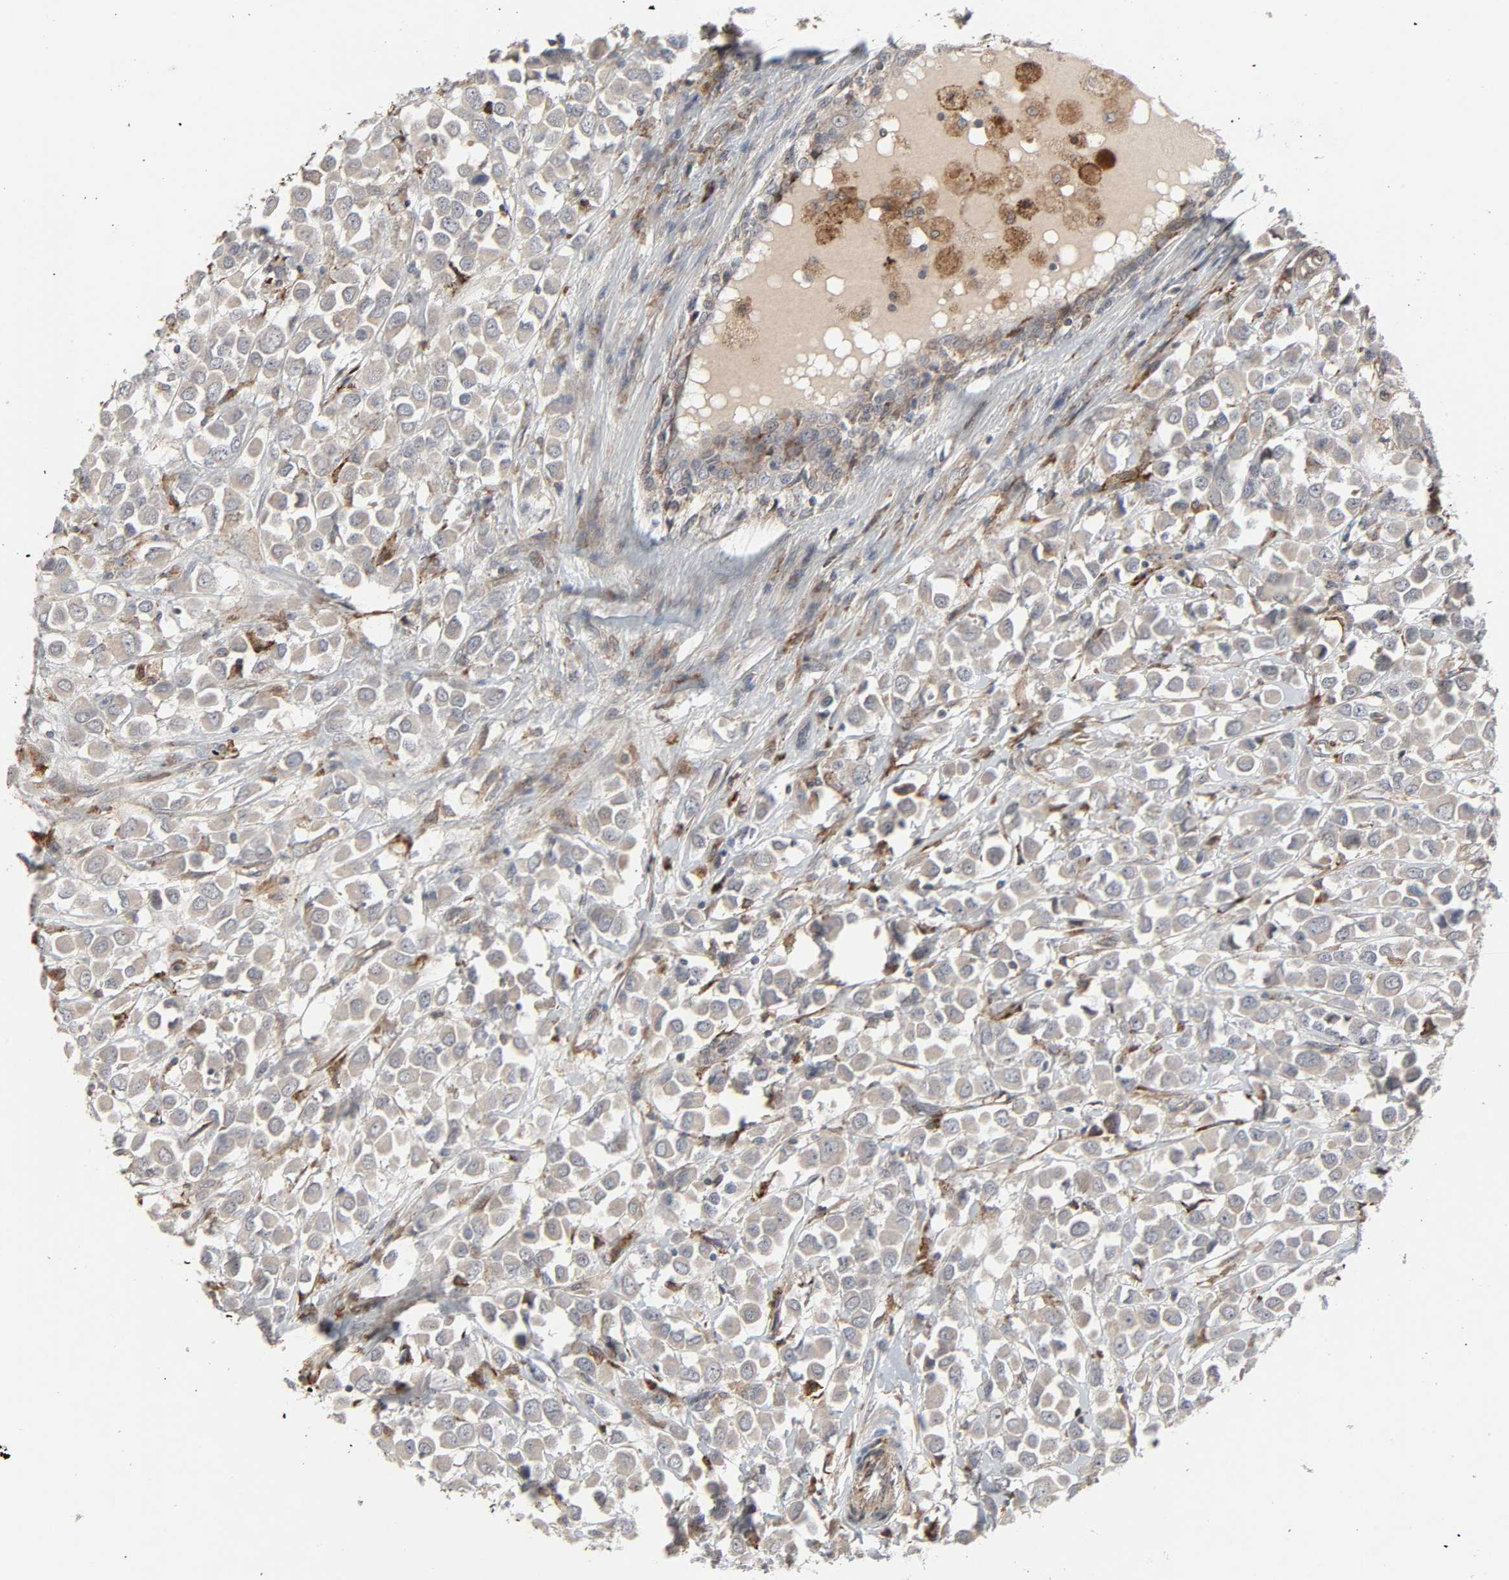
{"staining": {"intensity": "weak", "quantity": ">75%", "location": "cytoplasmic/membranous"}, "tissue": "breast cancer", "cell_type": "Tumor cells", "image_type": "cancer", "snomed": [{"axis": "morphology", "description": "Duct carcinoma"}, {"axis": "topography", "description": "Breast"}], "caption": "A histopathology image of breast cancer (intraductal carcinoma) stained for a protein demonstrates weak cytoplasmic/membranous brown staining in tumor cells. (DAB (3,3'-diaminobenzidine) = brown stain, brightfield microscopy at high magnification).", "gene": "ADCY4", "patient": {"sex": "female", "age": 61}}